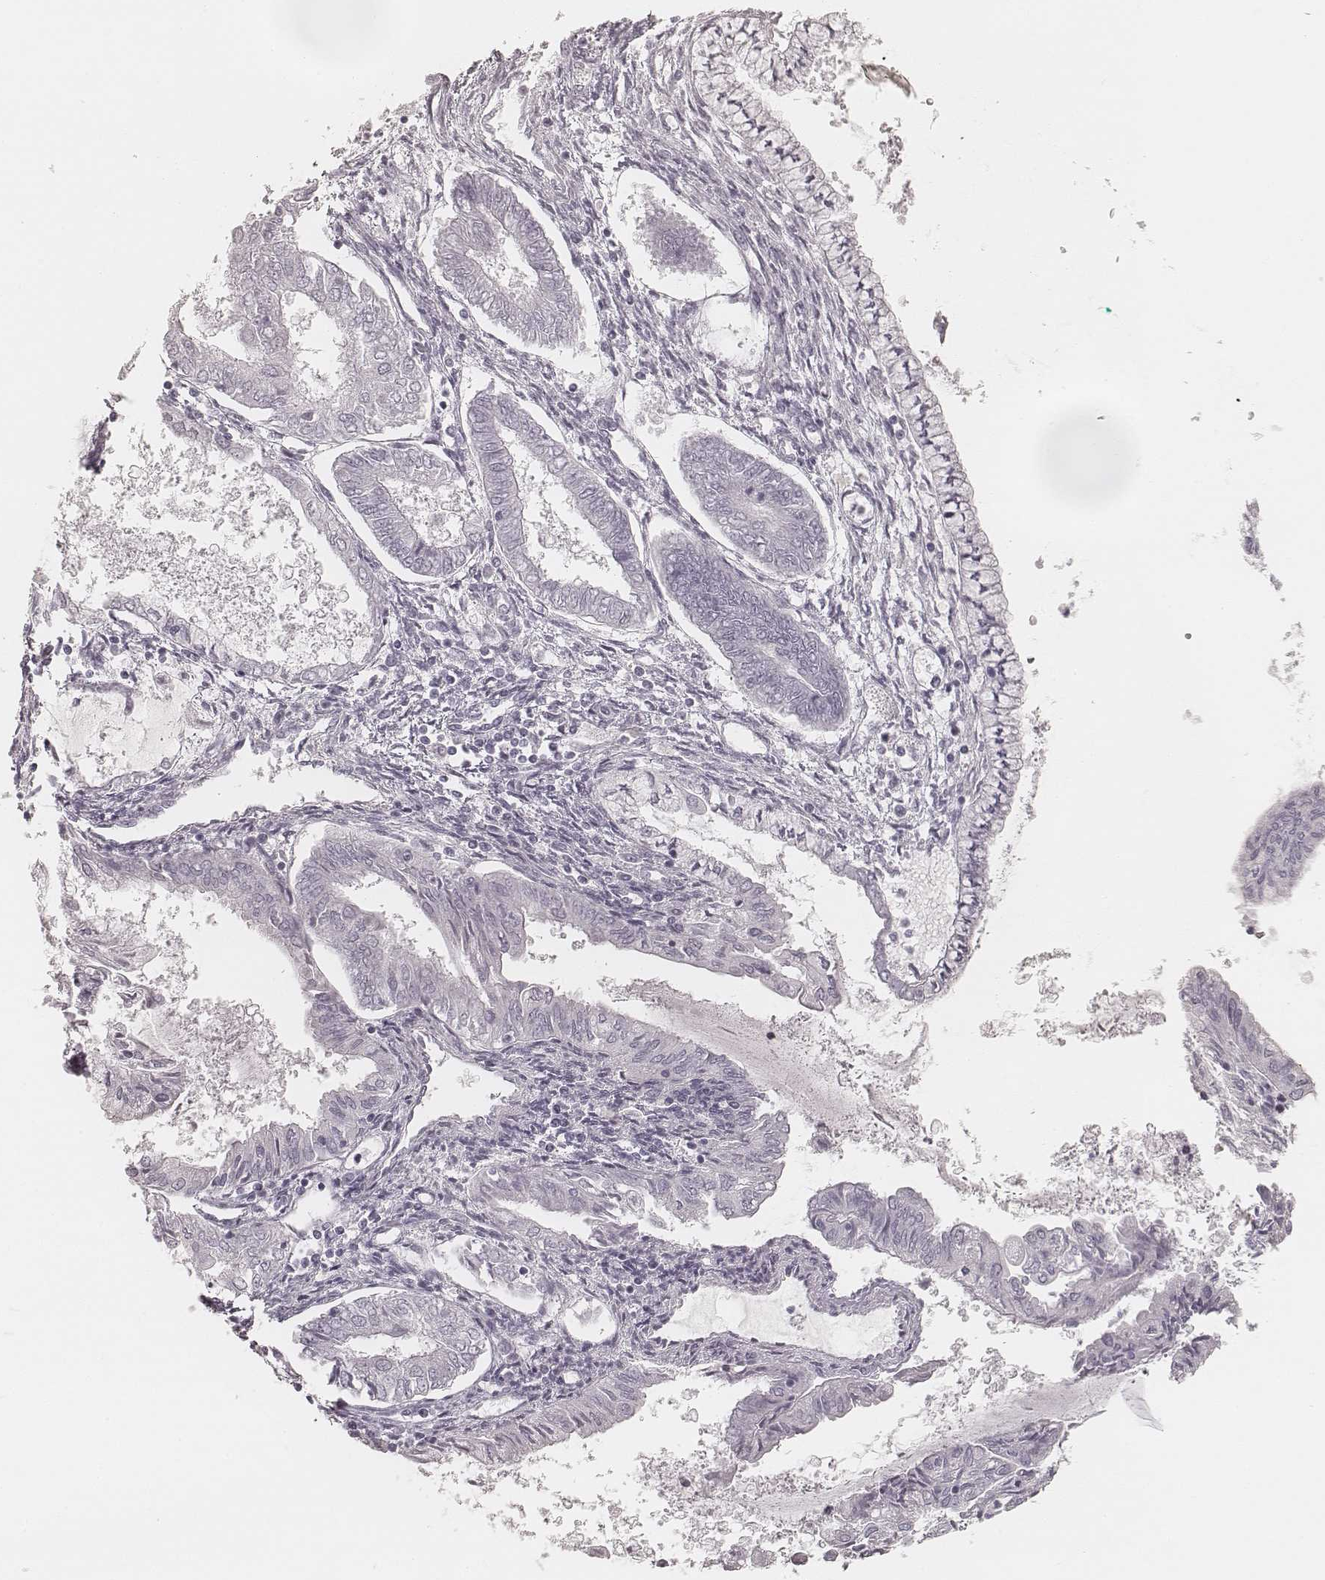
{"staining": {"intensity": "negative", "quantity": "none", "location": "none"}, "tissue": "endometrial cancer", "cell_type": "Tumor cells", "image_type": "cancer", "snomed": [{"axis": "morphology", "description": "Adenocarcinoma, NOS"}, {"axis": "topography", "description": "Endometrium"}], "caption": "Endometrial adenocarcinoma stained for a protein using immunohistochemistry reveals no positivity tumor cells.", "gene": "KRT31", "patient": {"sex": "female", "age": 68}}